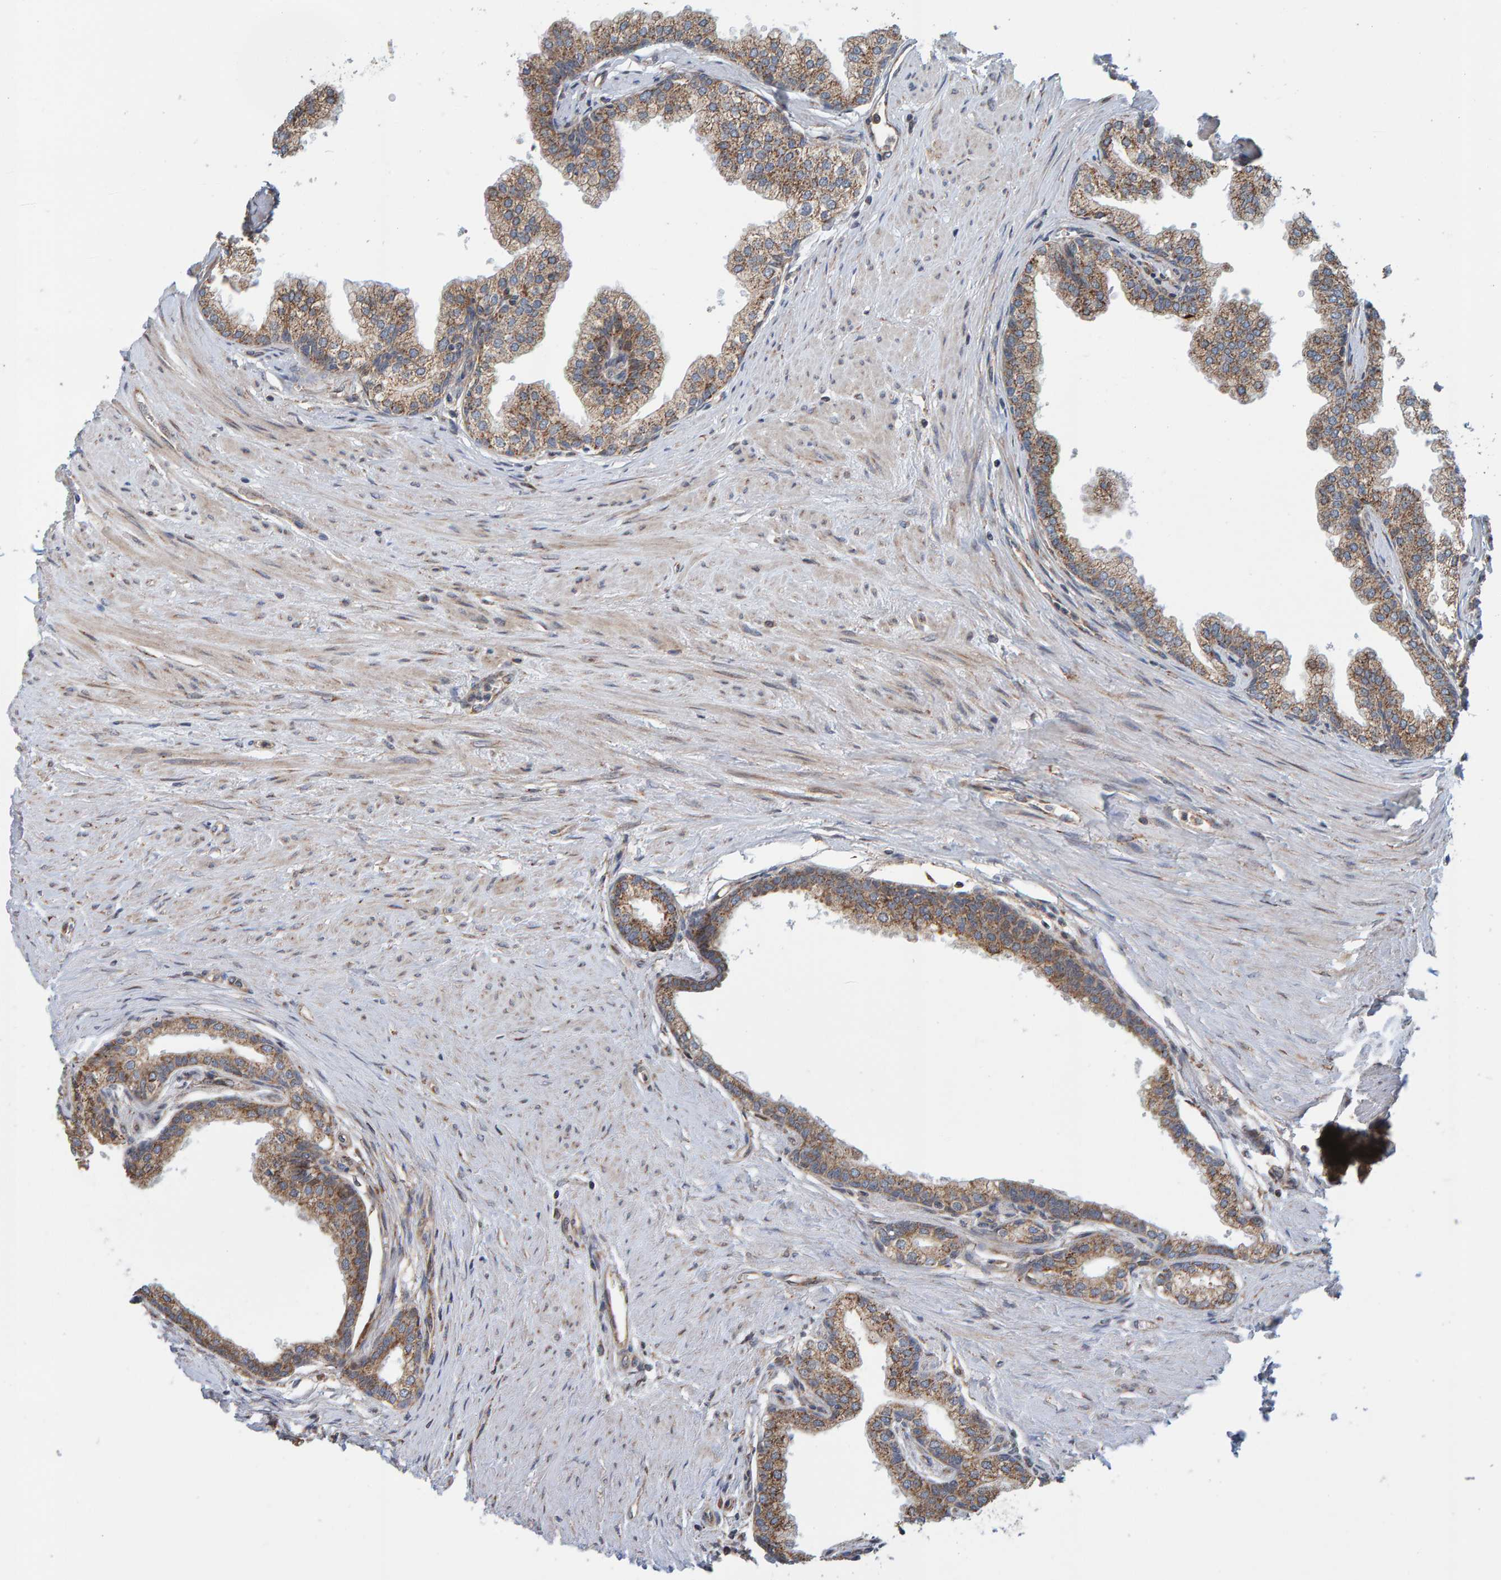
{"staining": {"intensity": "moderate", "quantity": ">75%", "location": "cytoplasmic/membranous"}, "tissue": "prostate", "cell_type": "Glandular cells", "image_type": "normal", "snomed": [{"axis": "morphology", "description": "Normal tissue, NOS"}, {"axis": "morphology", "description": "Urothelial carcinoma, Low grade"}, {"axis": "topography", "description": "Urinary bladder"}, {"axis": "topography", "description": "Prostate"}], "caption": "The image displays a brown stain indicating the presence of a protein in the cytoplasmic/membranous of glandular cells in prostate.", "gene": "MRPL45", "patient": {"sex": "male", "age": 60}}